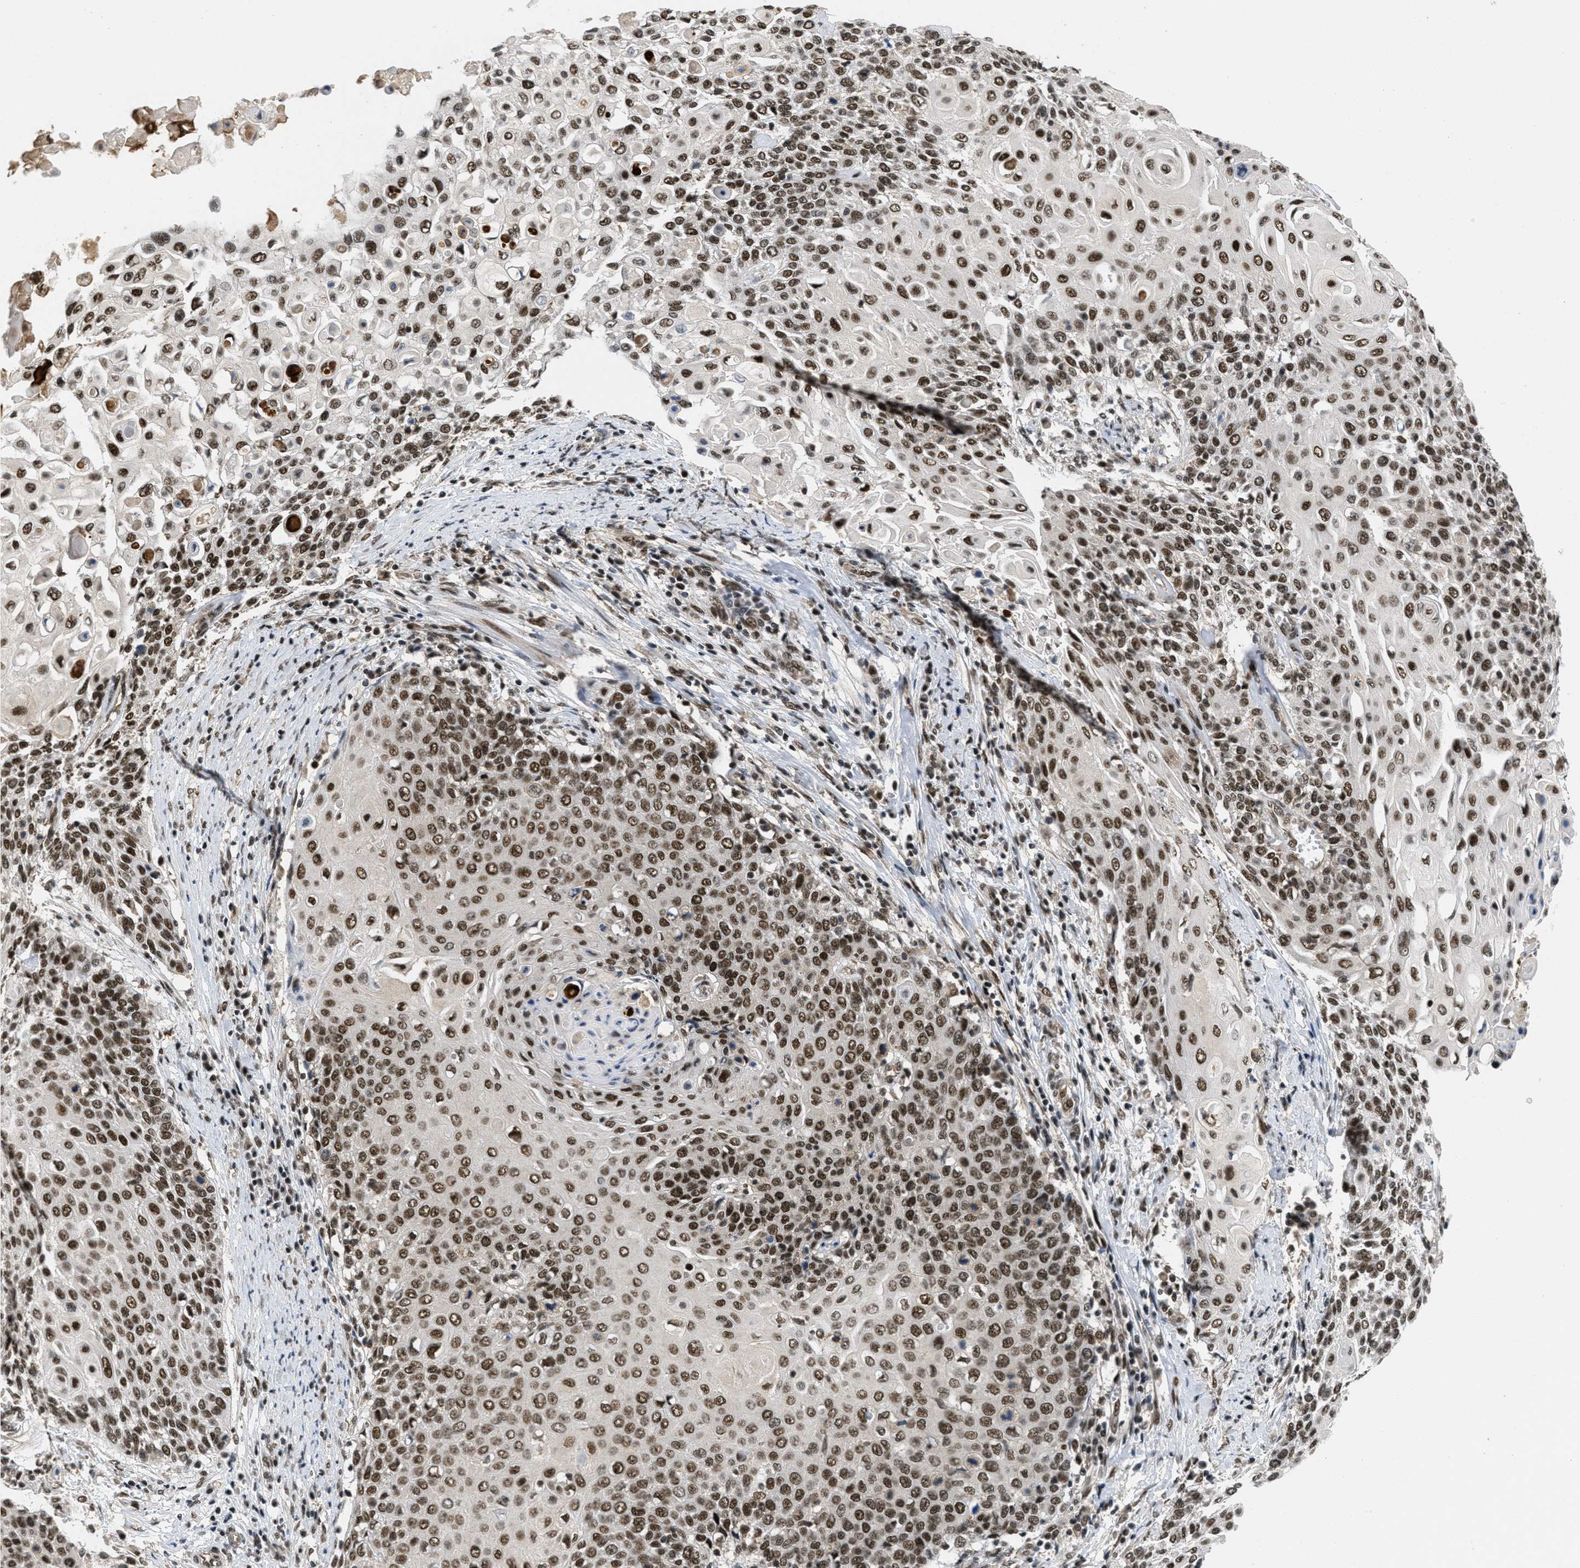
{"staining": {"intensity": "strong", "quantity": ">75%", "location": "nuclear"}, "tissue": "cervical cancer", "cell_type": "Tumor cells", "image_type": "cancer", "snomed": [{"axis": "morphology", "description": "Squamous cell carcinoma, NOS"}, {"axis": "topography", "description": "Cervix"}], "caption": "This photomicrograph demonstrates immunohistochemistry staining of cervical squamous cell carcinoma, with high strong nuclear expression in about >75% of tumor cells.", "gene": "CUL4B", "patient": {"sex": "female", "age": 39}}